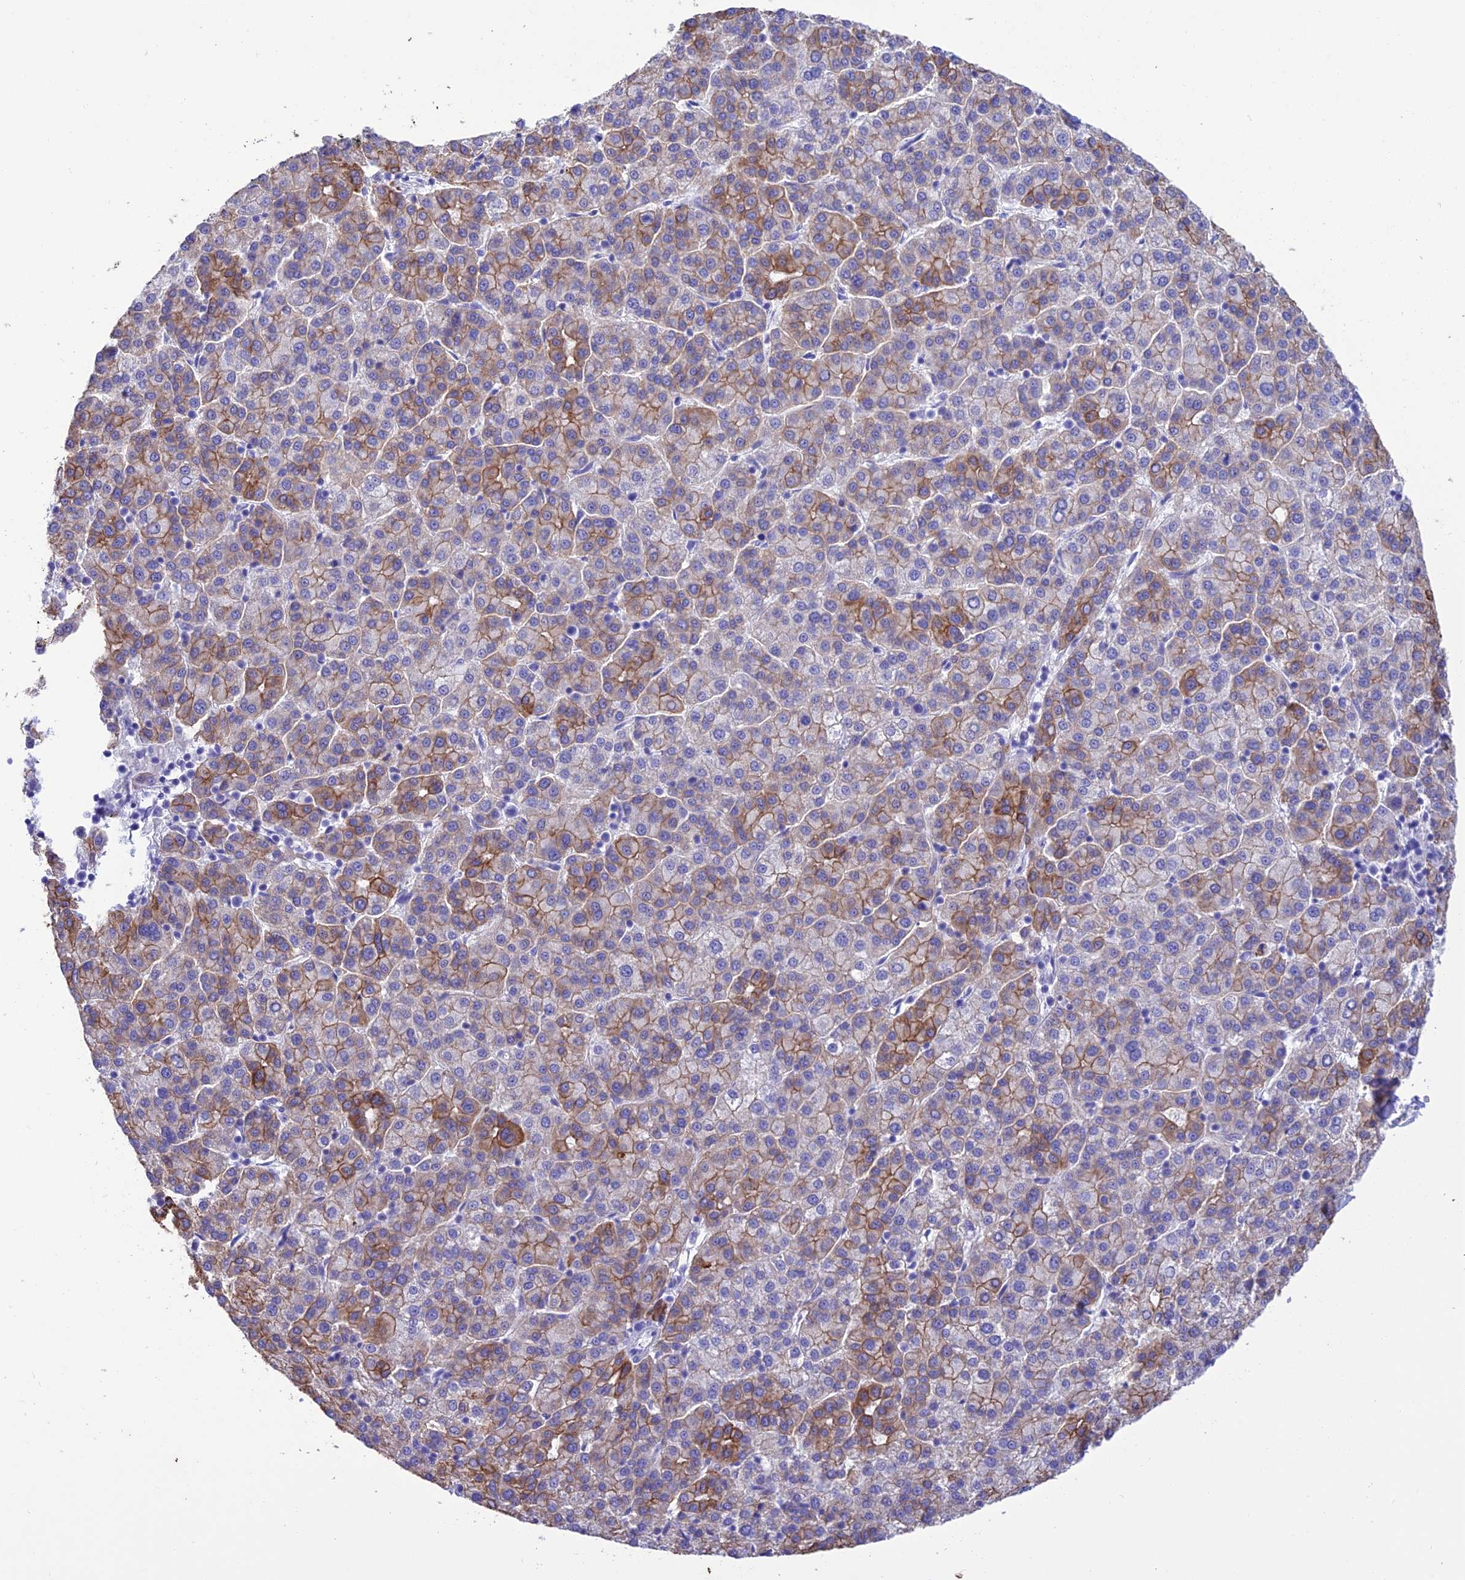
{"staining": {"intensity": "moderate", "quantity": "25%-75%", "location": "cytoplasmic/membranous"}, "tissue": "liver cancer", "cell_type": "Tumor cells", "image_type": "cancer", "snomed": [{"axis": "morphology", "description": "Carcinoma, Hepatocellular, NOS"}, {"axis": "topography", "description": "Liver"}], "caption": "Liver cancer tissue shows moderate cytoplasmic/membranous staining in approximately 25%-75% of tumor cells, visualized by immunohistochemistry.", "gene": "VPS52", "patient": {"sex": "female", "age": 58}}